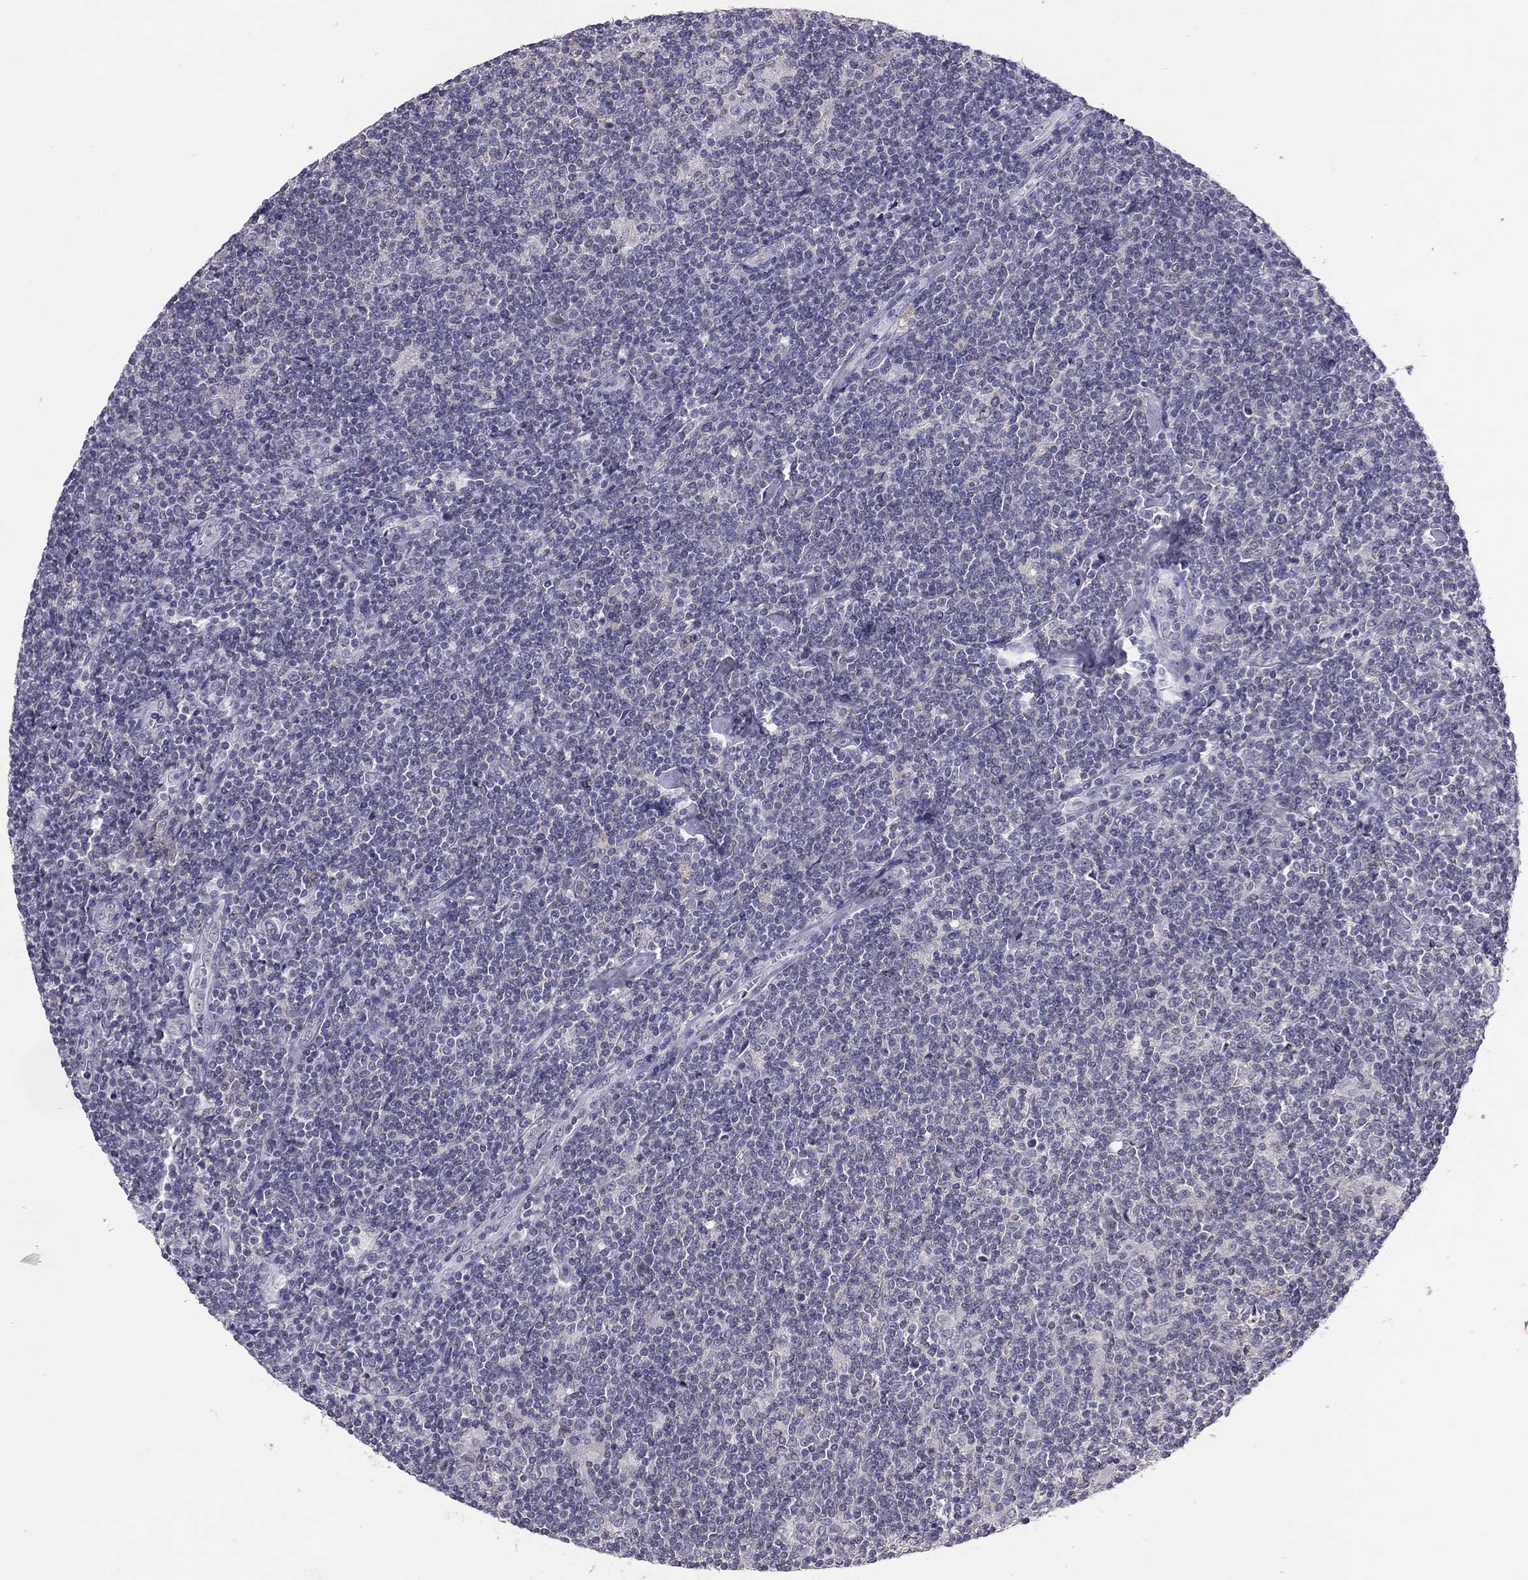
{"staining": {"intensity": "negative", "quantity": "none", "location": "none"}, "tissue": "lymphoma", "cell_type": "Tumor cells", "image_type": "cancer", "snomed": [{"axis": "morphology", "description": "Hodgkin's disease, NOS"}, {"axis": "topography", "description": "Lymph node"}], "caption": "The image shows no significant staining in tumor cells of Hodgkin's disease.", "gene": "ADORA2A", "patient": {"sex": "male", "age": 40}}